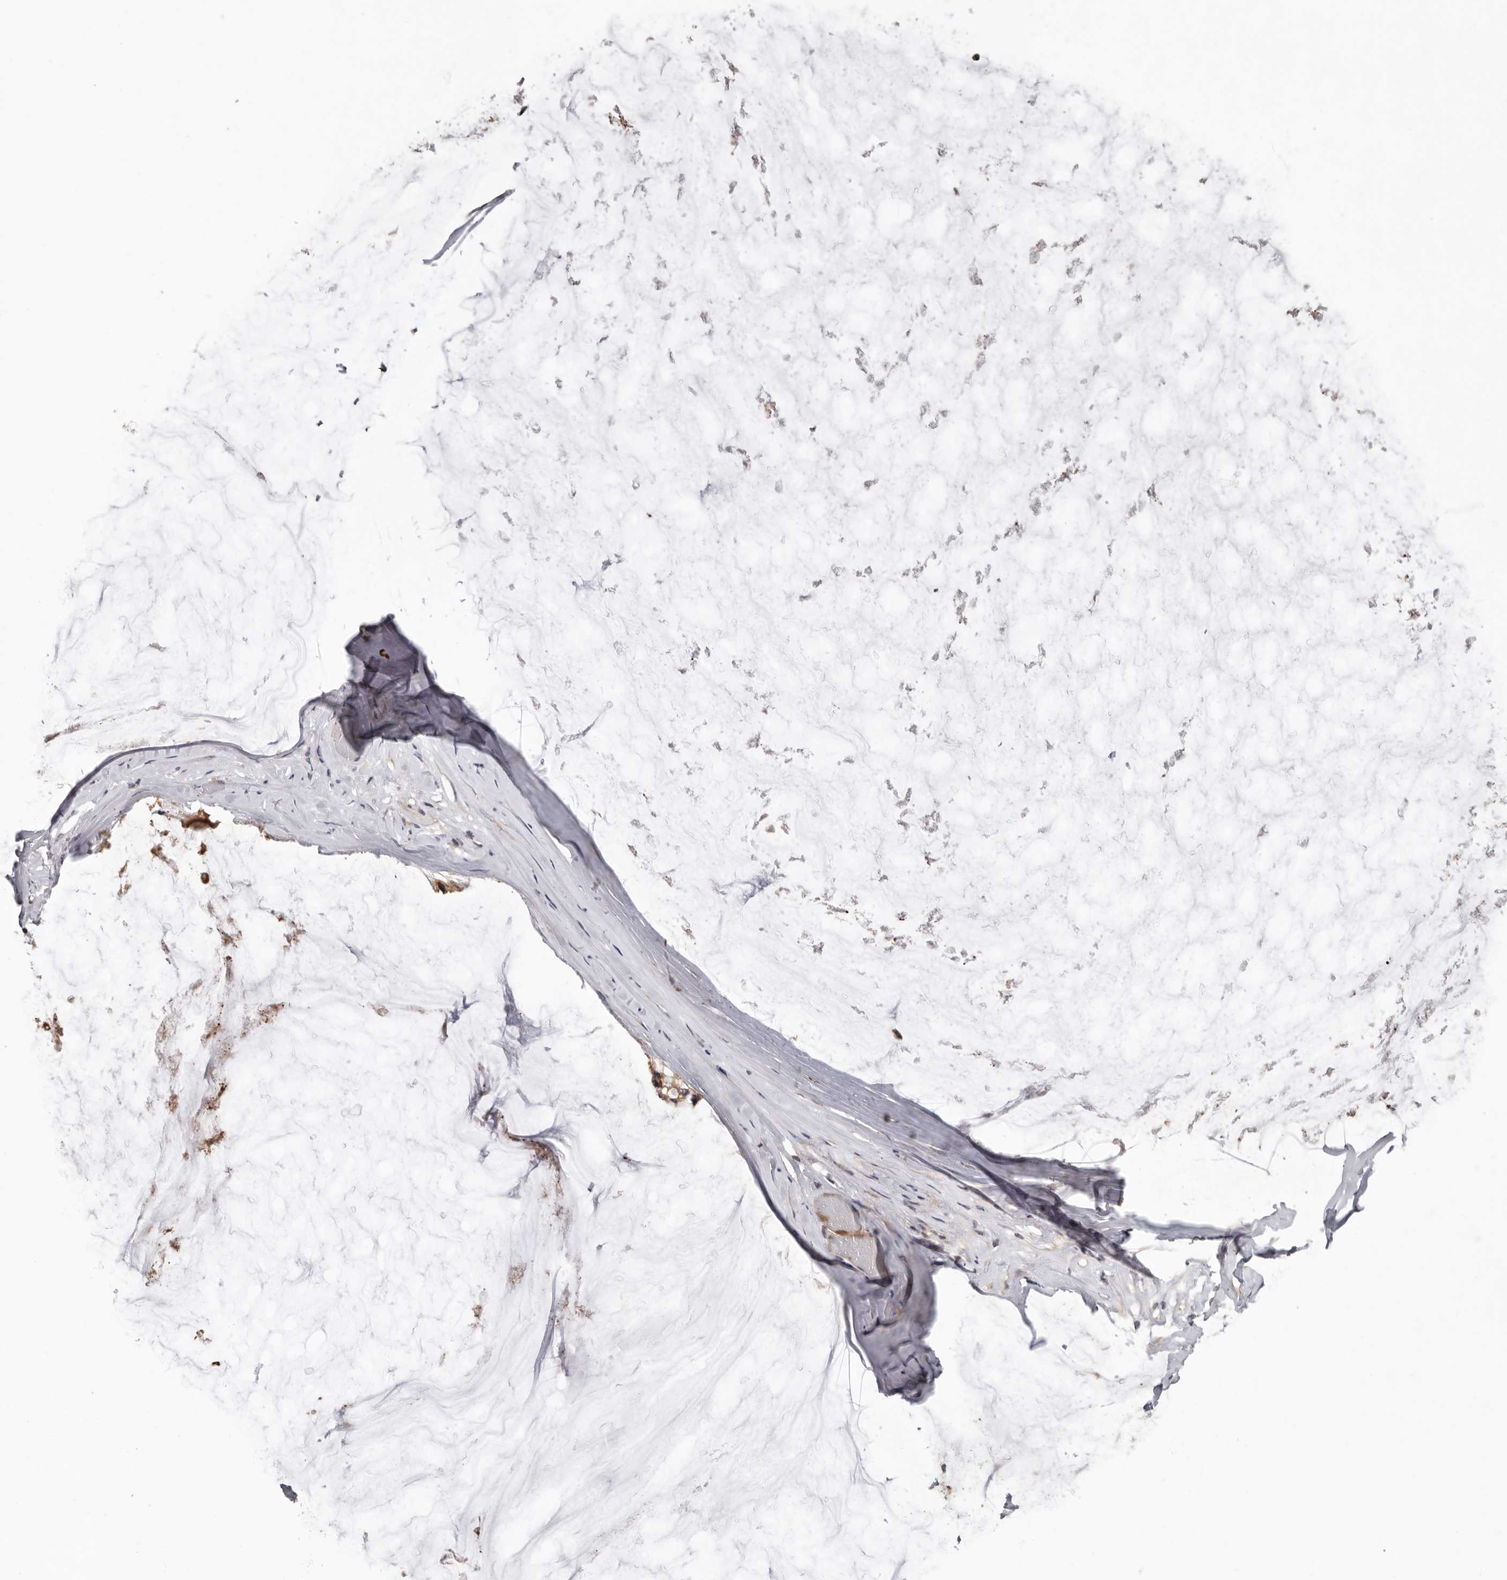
{"staining": {"intensity": "weak", "quantity": ">75%", "location": "cytoplasmic/membranous"}, "tissue": "ovarian cancer", "cell_type": "Tumor cells", "image_type": "cancer", "snomed": [{"axis": "morphology", "description": "Cystadenocarcinoma, mucinous, NOS"}, {"axis": "topography", "description": "Ovary"}], "caption": "Immunohistochemistry (DAB (3,3'-diaminobenzidine)) staining of human ovarian mucinous cystadenocarcinoma exhibits weak cytoplasmic/membranous protein expression in approximately >75% of tumor cells. (DAB (3,3'-diaminobenzidine) = brown stain, brightfield microscopy at high magnification).", "gene": "FGFR4", "patient": {"sex": "female", "age": 39}}